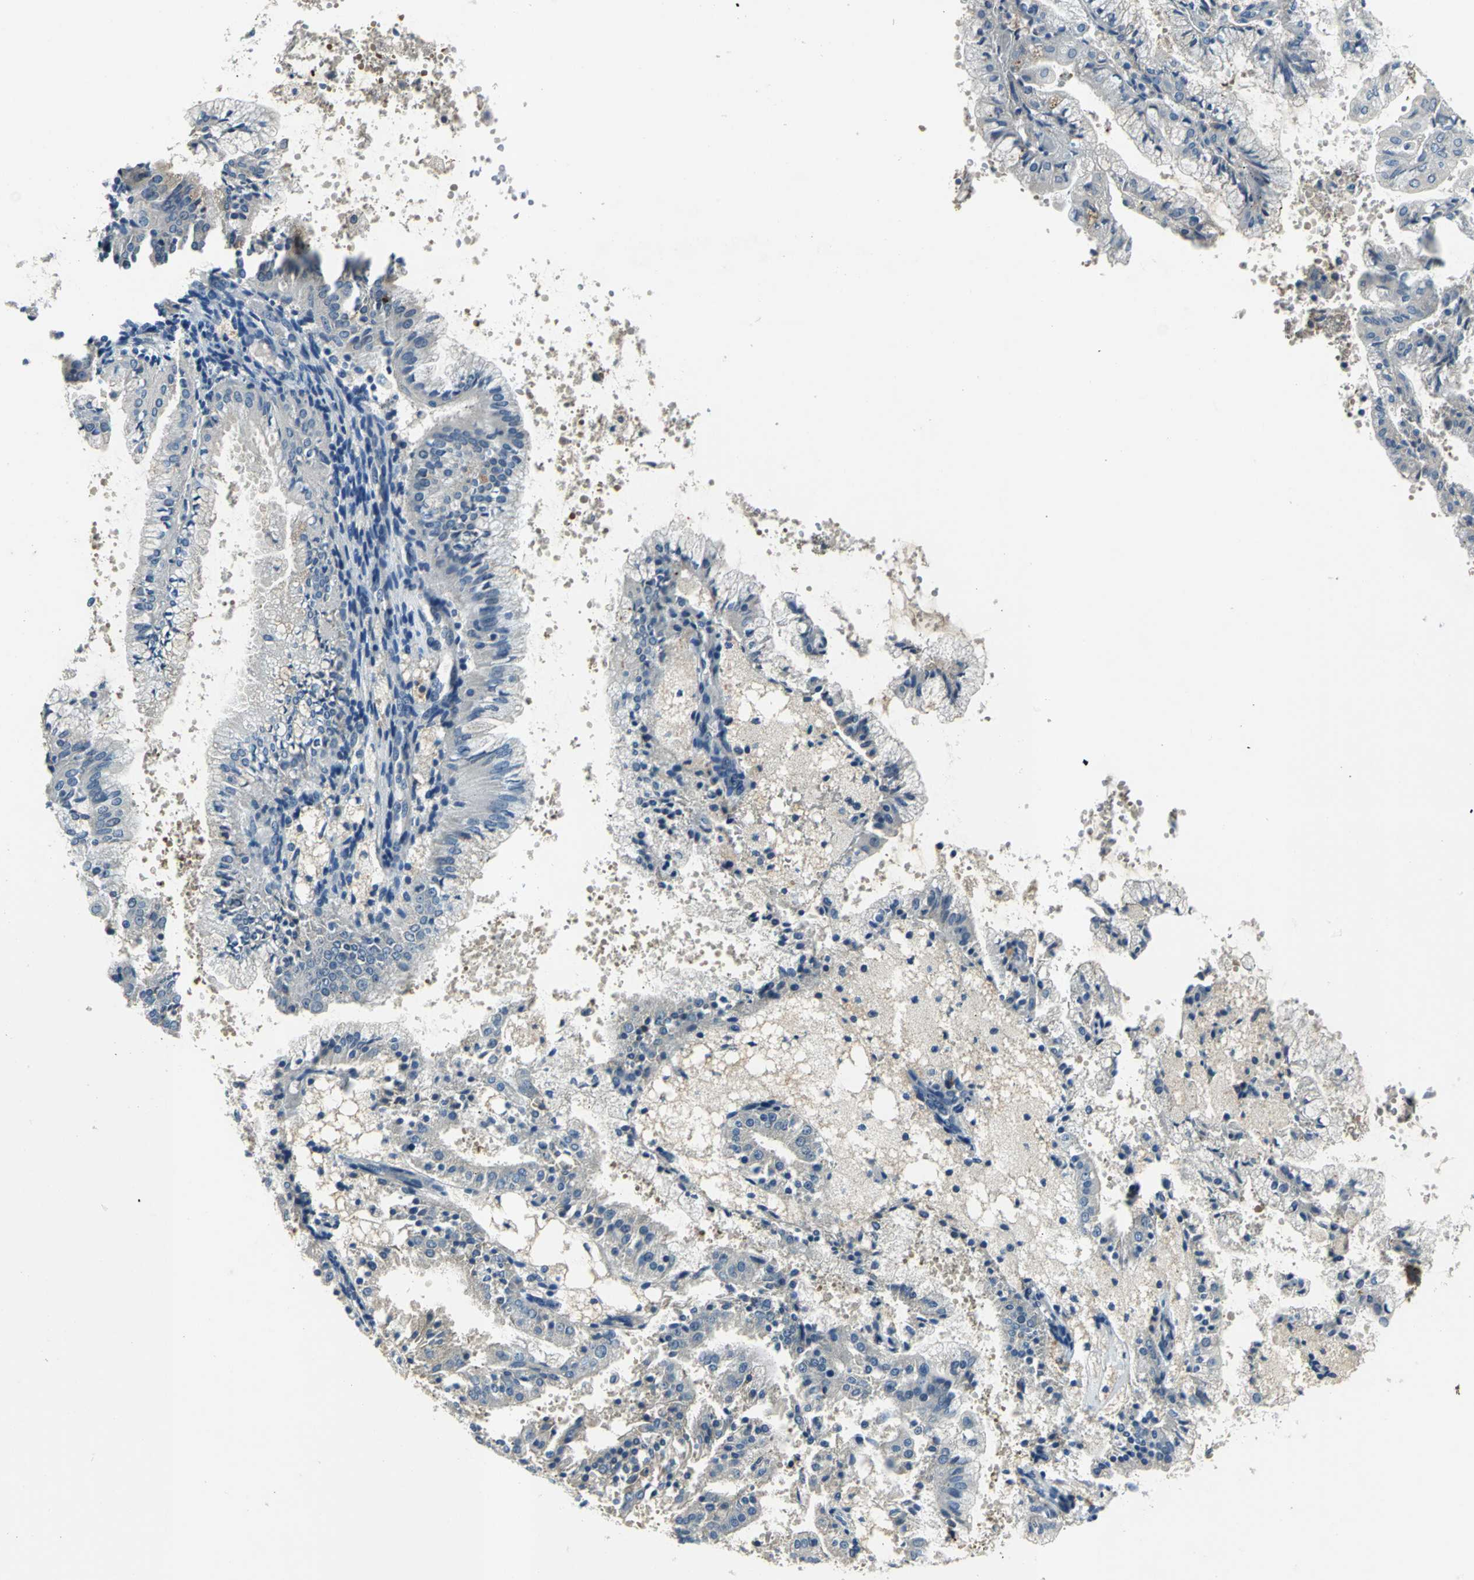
{"staining": {"intensity": "negative", "quantity": "none", "location": "none"}, "tissue": "endometrial cancer", "cell_type": "Tumor cells", "image_type": "cancer", "snomed": [{"axis": "morphology", "description": "Adenocarcinoma, NOS"}, {"axis": "topography", "description": "Endometrium"}], "caption": "Tumor cells show no significant positivity in endometrial cancer.", "gene": "SLC16A7", "patient": {"sex": "female", "age": 63}}